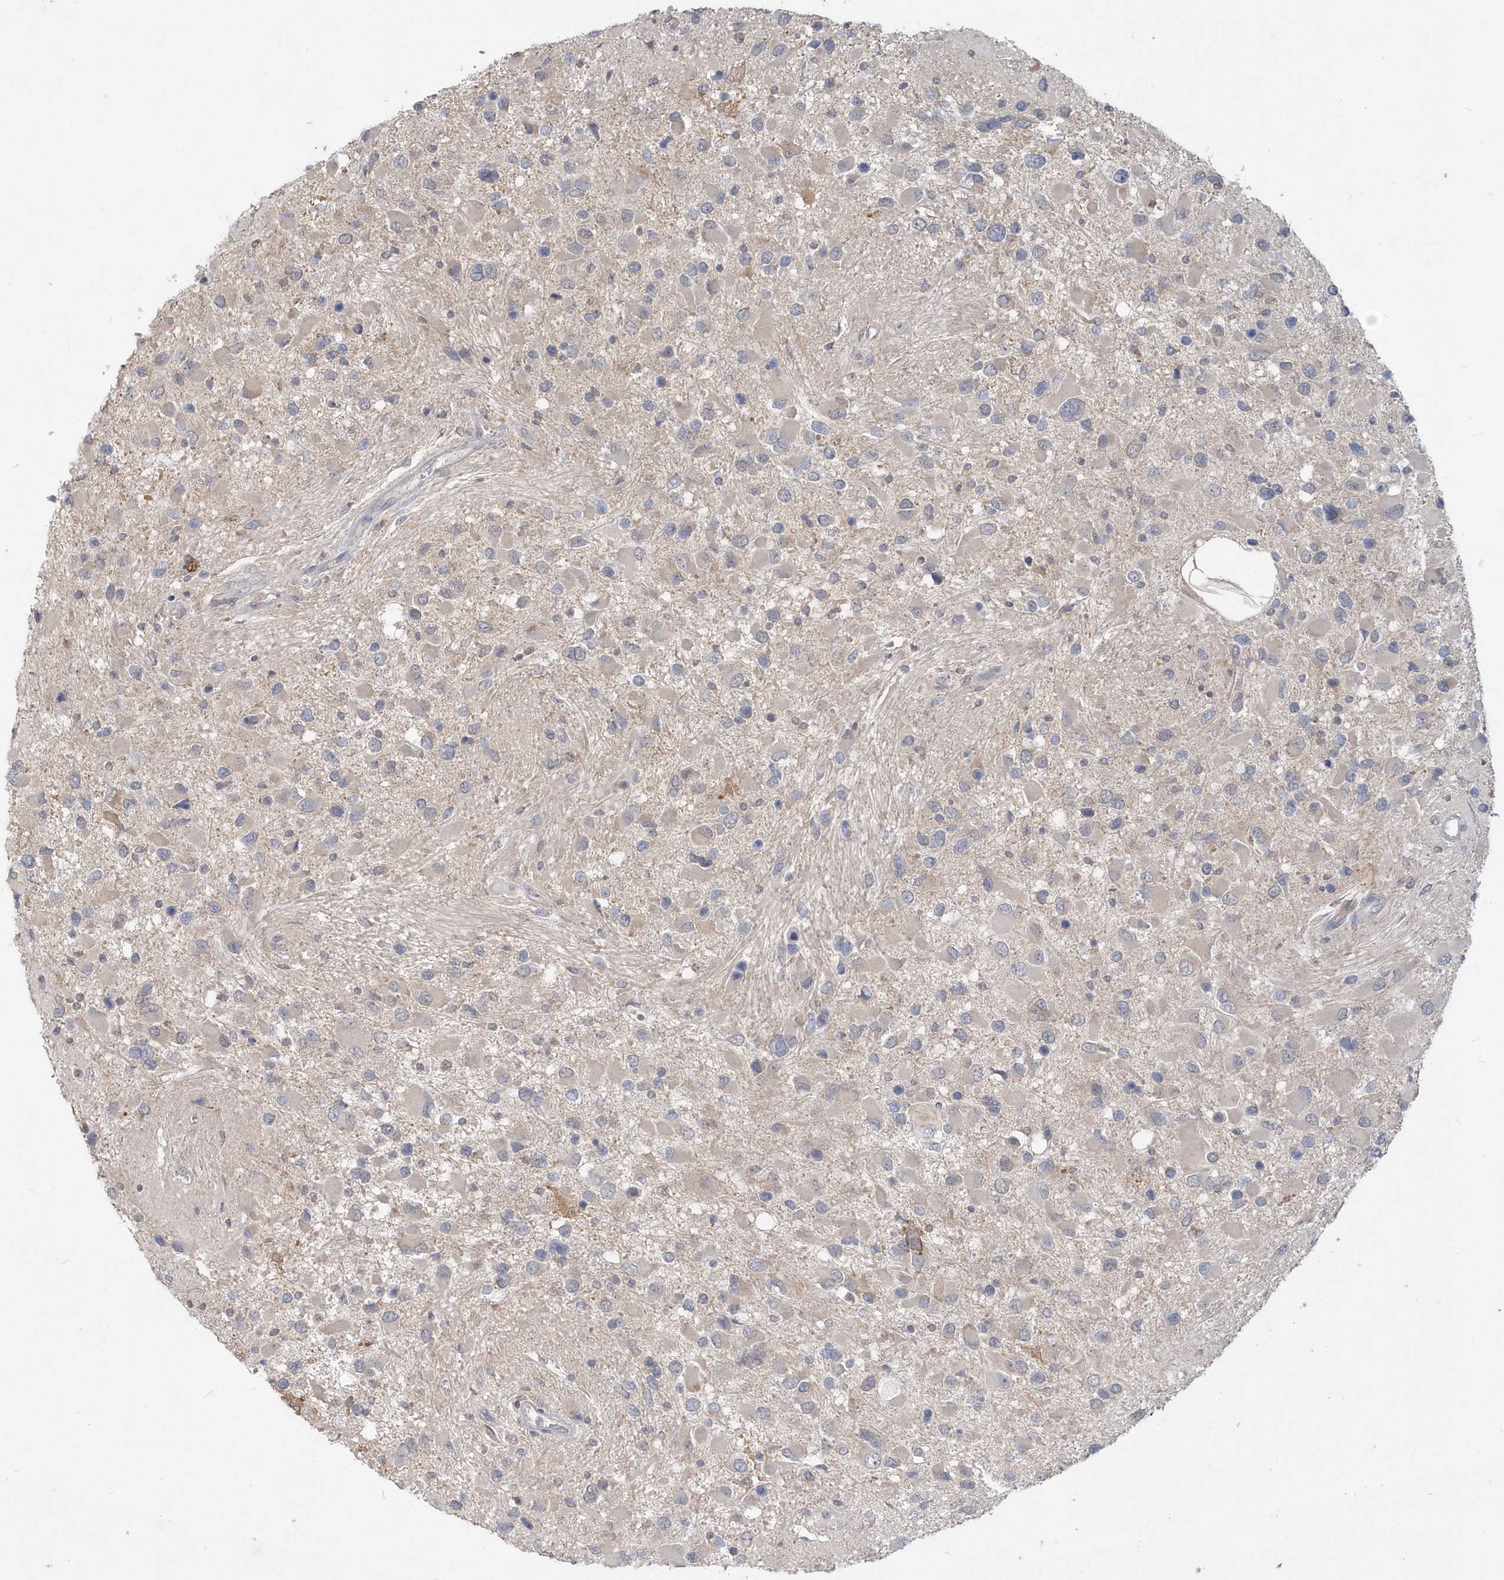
{"staining": {"intensity": "weak", "quantity": "25%-75%", "location": "cytoplasmic/membranous"}, "tissue": "glioma", "cell_type": "Tumor cells", "image_type": "cancer", "snomed": [{"axis": "morphology", "description": "Glioma, malignant, High grade"}, {"axis": "topography", "description": "Brain"}], "caption": "Tumor cells exhibit weak cytoplasmic/membranous staining in about 25%-75% of cells in malignant glioma (high-grade). (Brightfield microscopy of DAB IHC at high magnification).", "gene": "AKR7A2", "patient": {"sex": "male", "age": 53}}